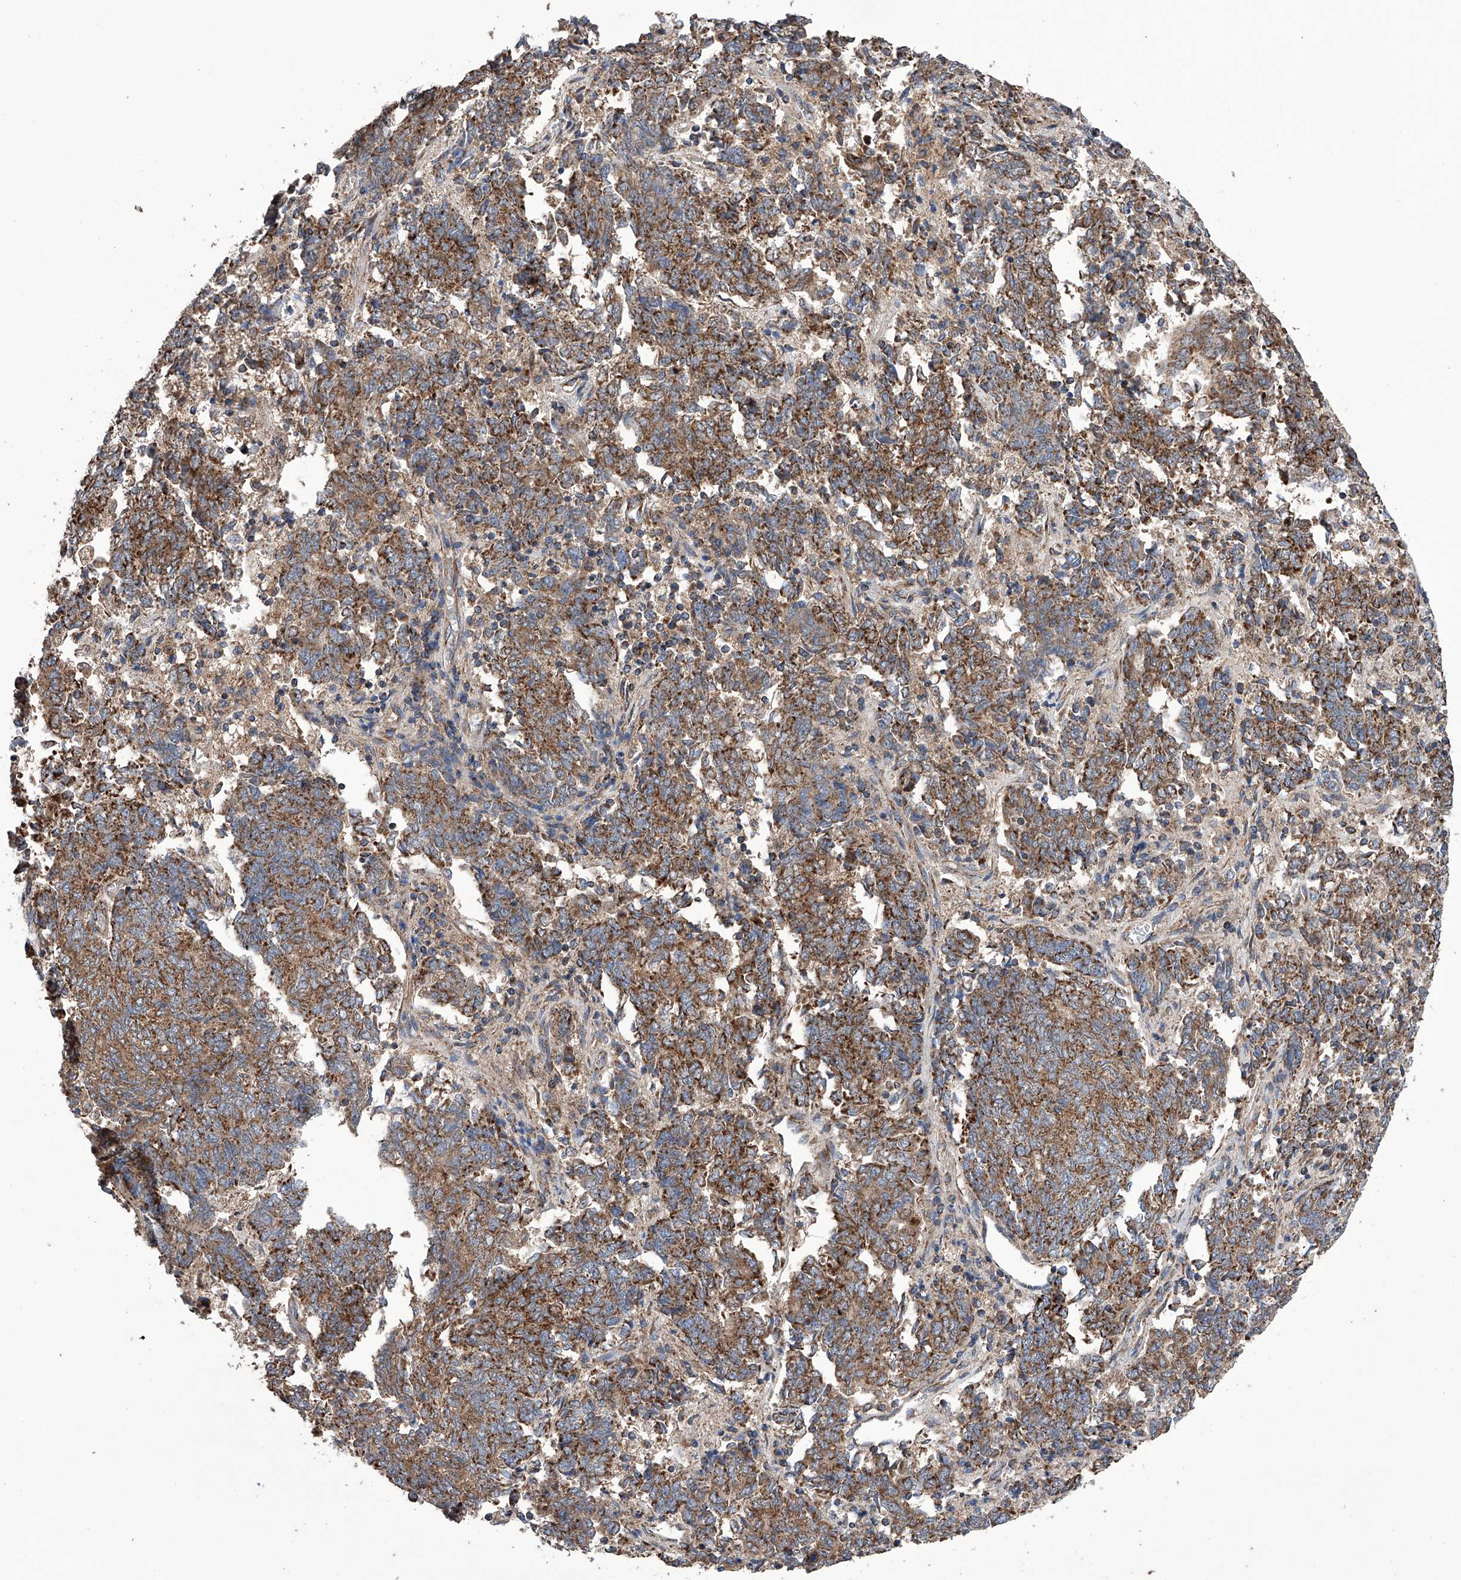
{"staining": {"intensity": "moderate", "quantity": ">75%", "location": "cytoplasmic/membranous"}, "tissue": "endometrial cancer", "cell_type": "Tumor cells", "image_type": "cancer", "snomed": [{"axis": "morphology", "description": "Adenocarcinoma, NOS"}, {"axis": "topography", "description": "Endometrium"}], "caption": "Brown immunohistochemical staining in human adenocarcinoma (endometrial) exhibits moderate cytoplasmic/membranous staining in approximately >75% of tumor cells. (DAB (3,3'-diaminobenzidine) IHC, brown staining for protein, blue staining for nuclei).", "gene": "EFCAB2", "patient": {"sex": "female", "age": 80}}